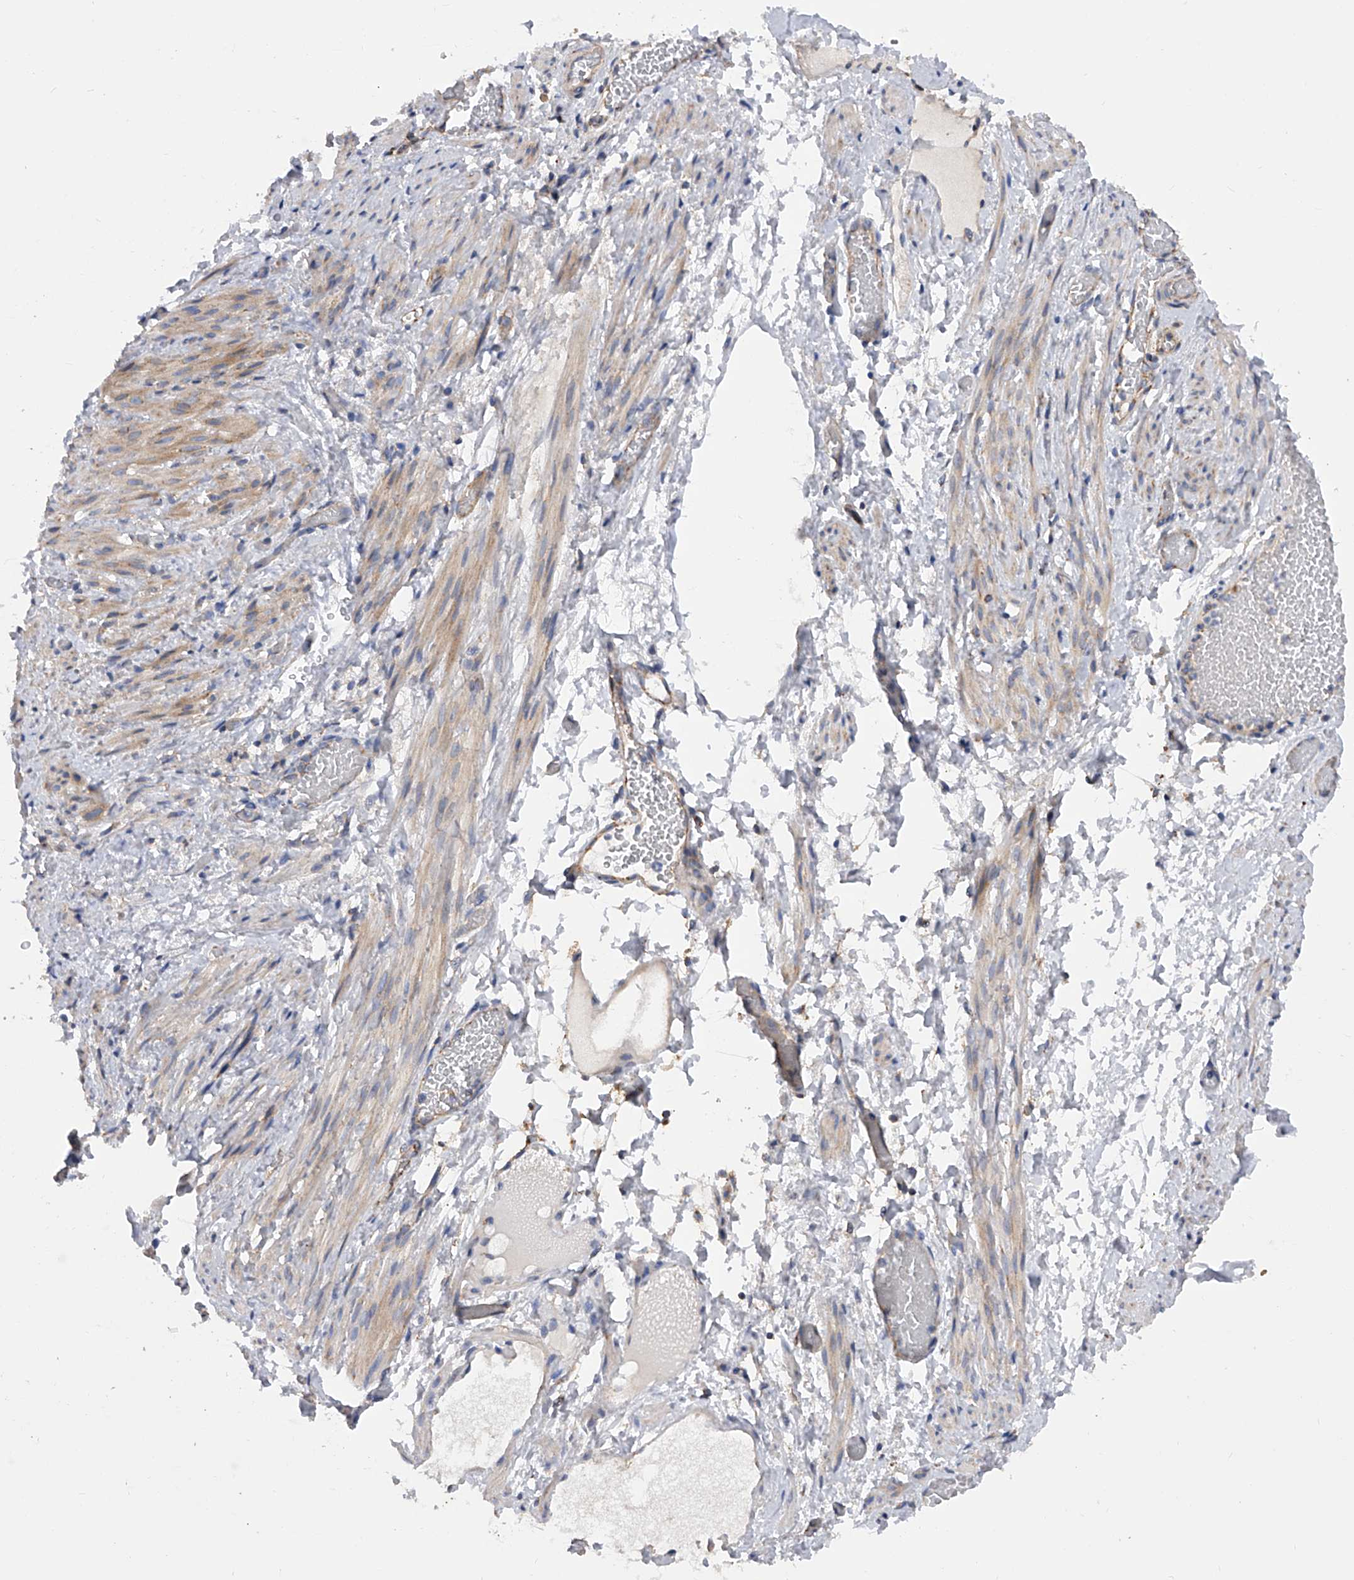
{"staining": {"intensity": "negative", "quantity": "none", "location": "none"}, "tissue": "adipose tissue", "cell_type": "Adipocytes", "image_type": "normal", "snomed": [{"axis": "morphology", "description": "Normal tissue, NOS"}, {"axis": "topography", "description": "Smooth muscle"}, {"axis": "topography", "description": "Peripheral nerve tissue"}], "caption": "DAB (3,3'-diaminobenzidine) immunohistochemical staining of unremarkable human adipose tissue demonstrates no significant expression in adipocytes.", "gene": "PDSS2", "patient": {"sex": "female", "age": 39}}